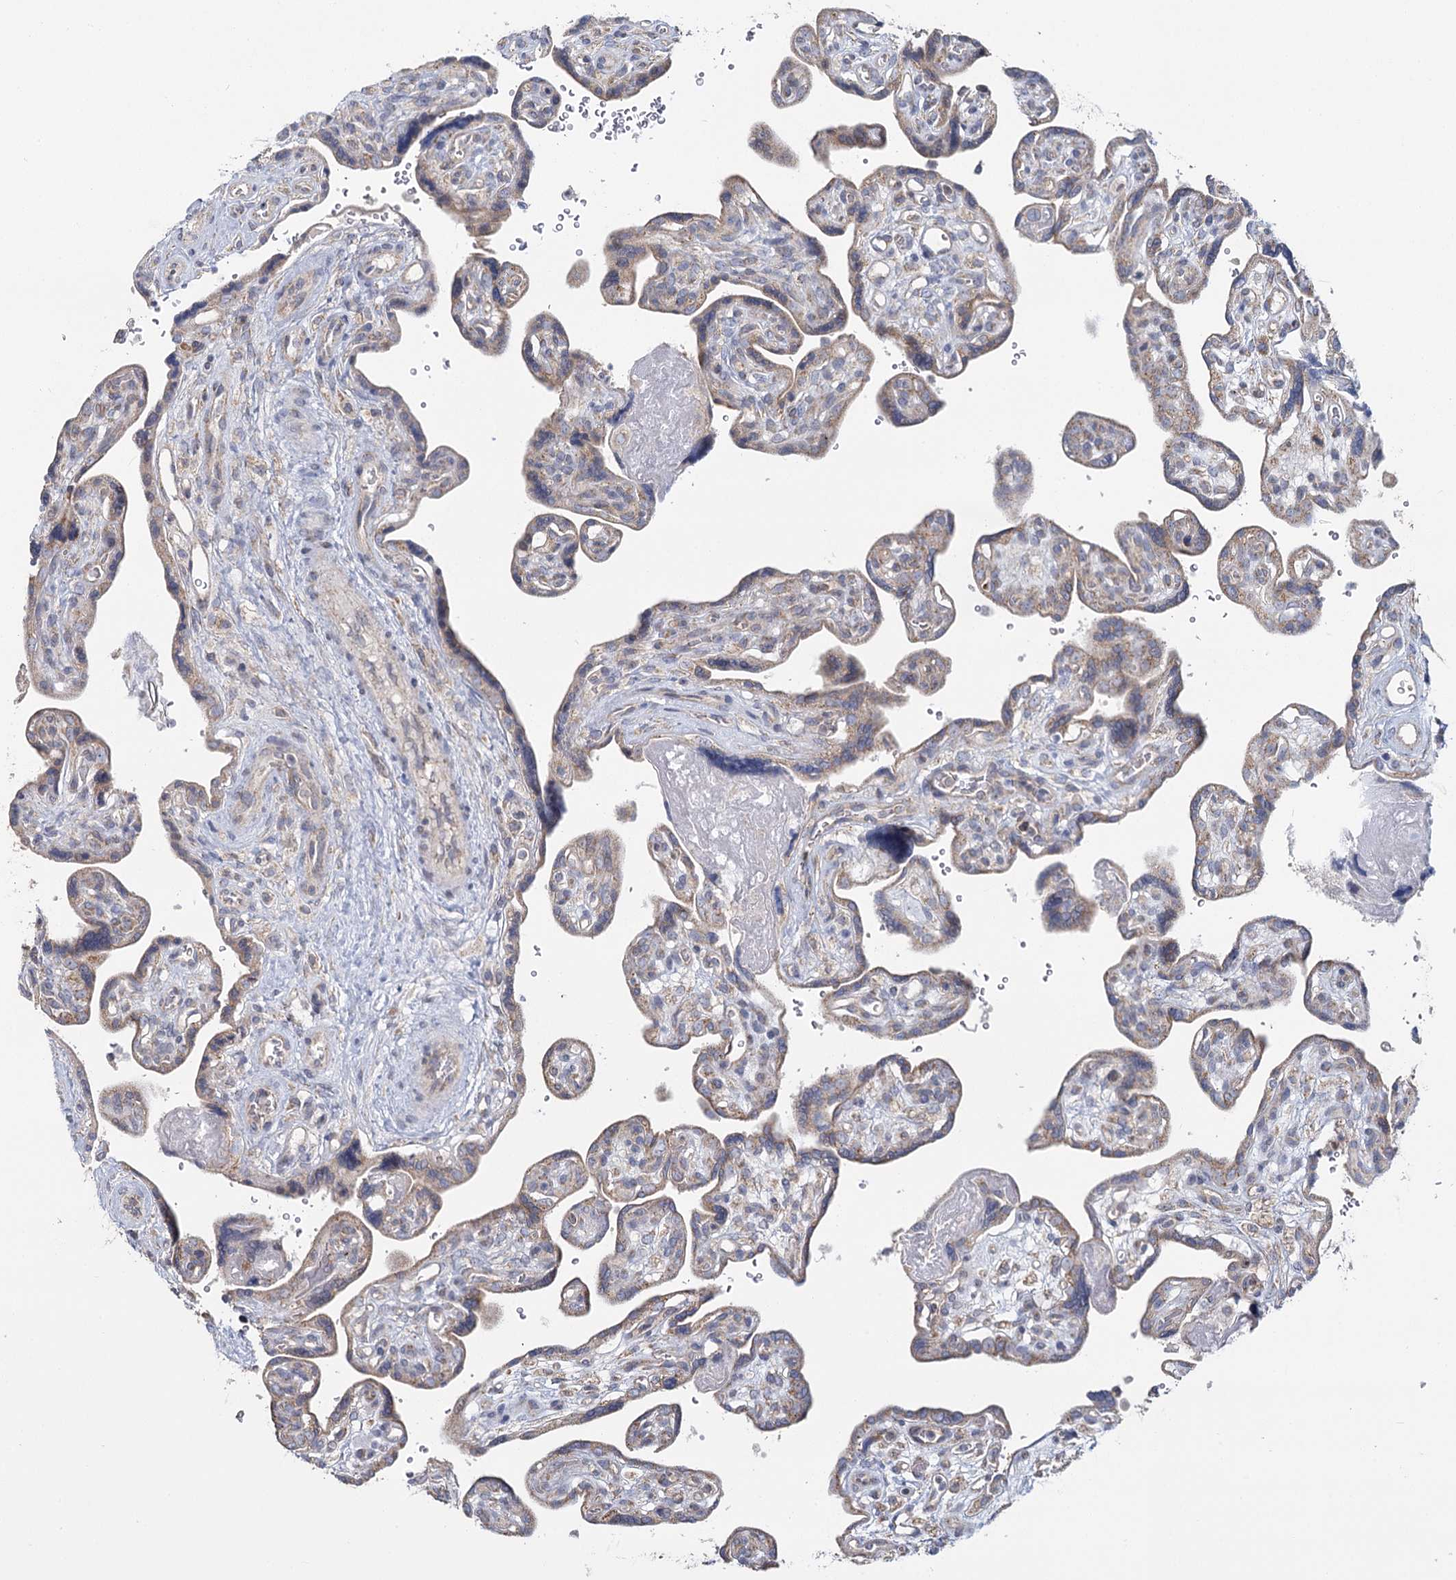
{"staining": {"intensity": "weak", "quantity": "25%-75%", "location": "cytoplasmic/membranous"}, "tissue": "placenta", "cell_type": "Trophoblastic cells", "image_type": "normal", "snomed": [{"axis": "morphology", "description": "Normal tissue, NOS"}, {"axis": "topography", "description": "Placenta"}], "caption": "Immunohistochemical staining of normal human placenta reveals 25%-75% levels of weak cytoplasmic/membranous protein staining in about 25%-75% of trophoblastic cells. (DAB IHC, brown staining for protein, blue staining for nuclei).", "gene": "ACOX2", "patient": {"sex": "female", "age": 39}}